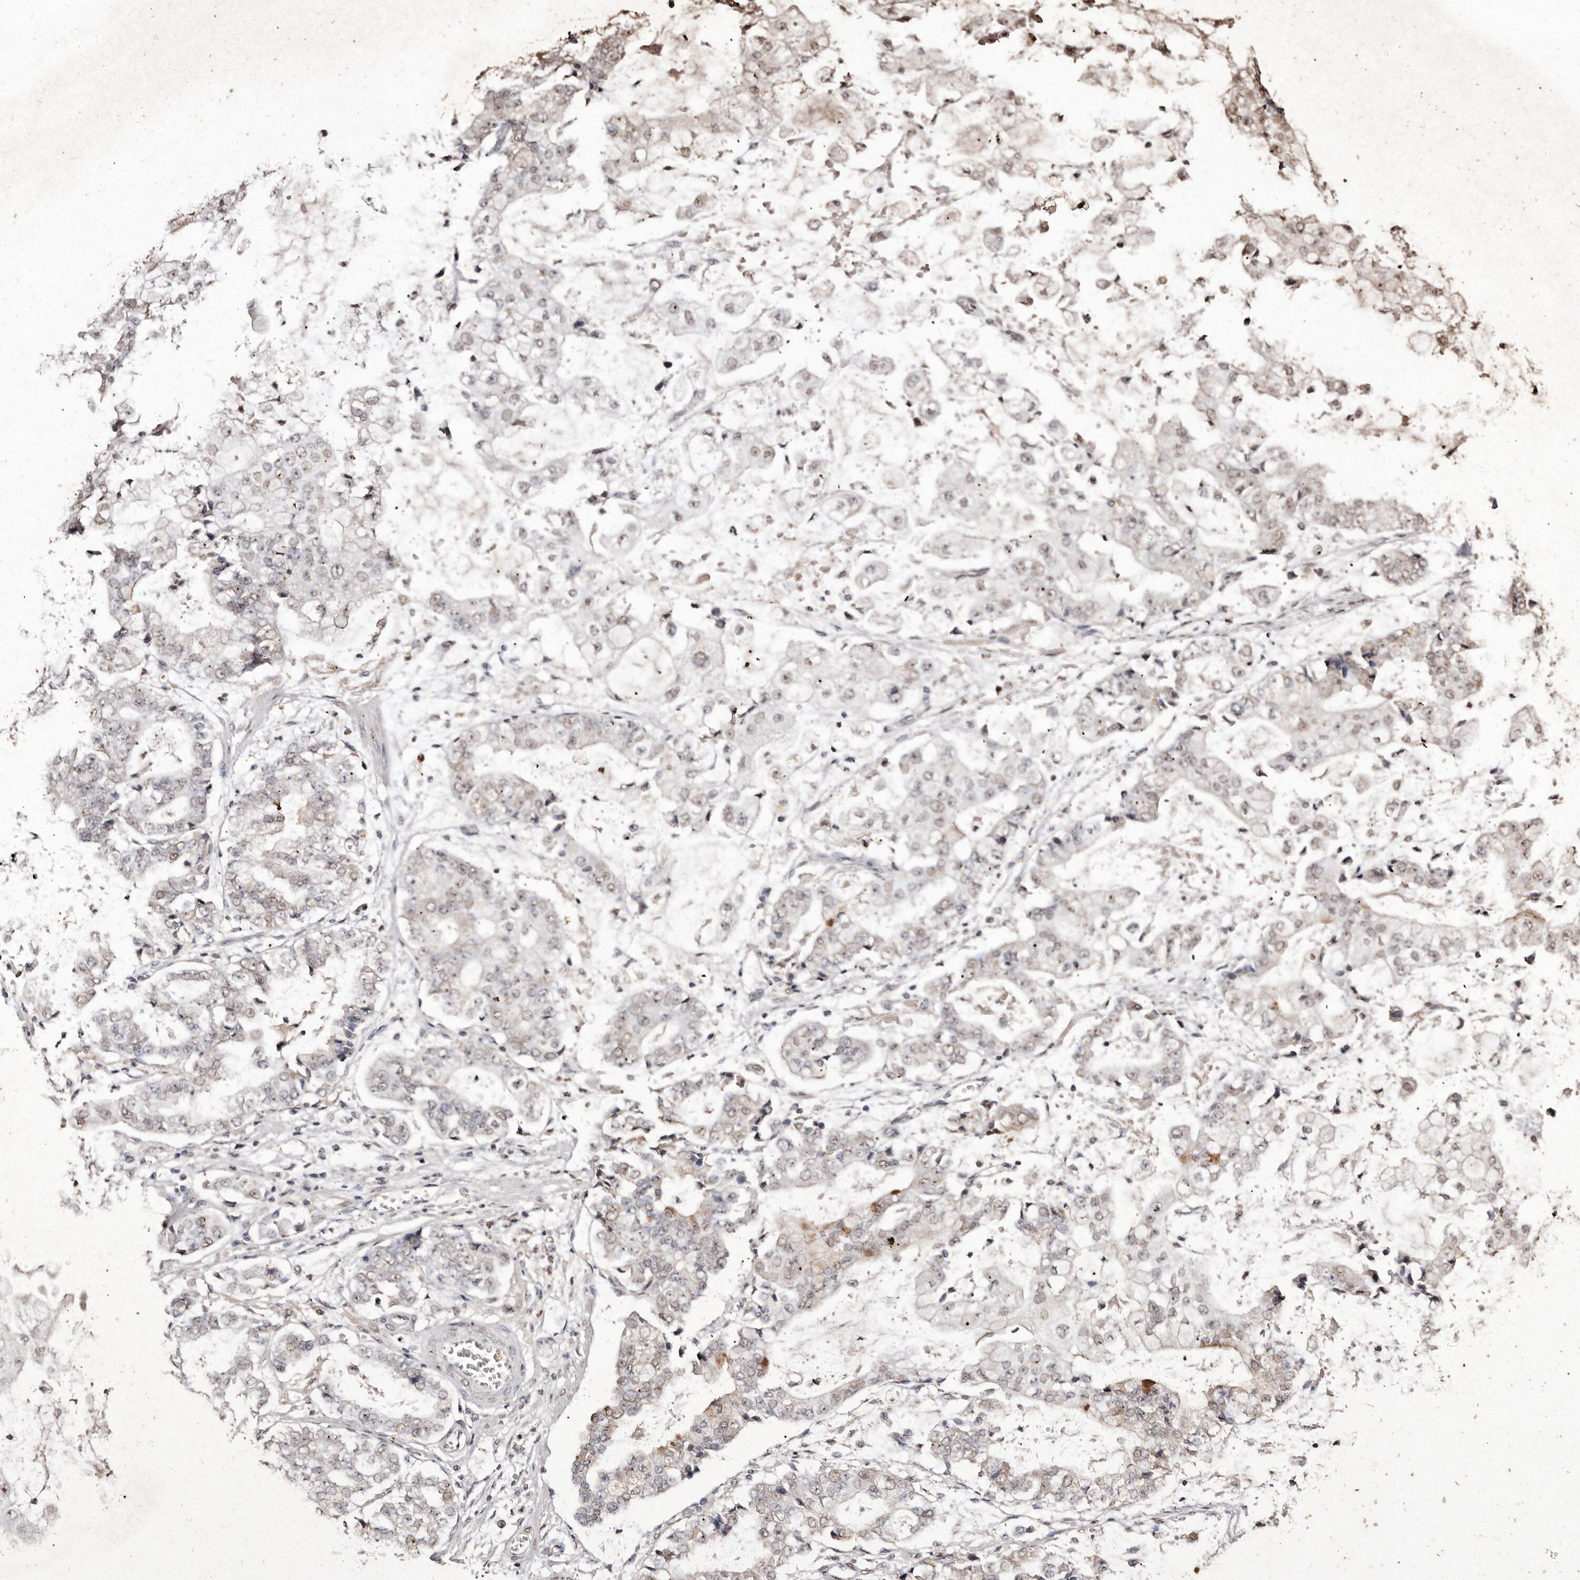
{"staining": {"intensity": "weak", "quantity": "25%-75%", "location": "nuclear"}, "tissue": "stomach cancer", "cell_type": "Tumor cells", "image_type": "cancer", "snomed": [{"axis": "morphology", "description": "Adenocarcinoma, NOS"}, {"axis": "topography", "description": "Stomach"}], "caption": "Immunohistochemical staining of human stomach adenocarcinoma displays weak nuclear protein staining in approximately 25%-75% of tumor cells.", "gene": "ERBB4", "patient": {"sex": "male", "age": 76}}